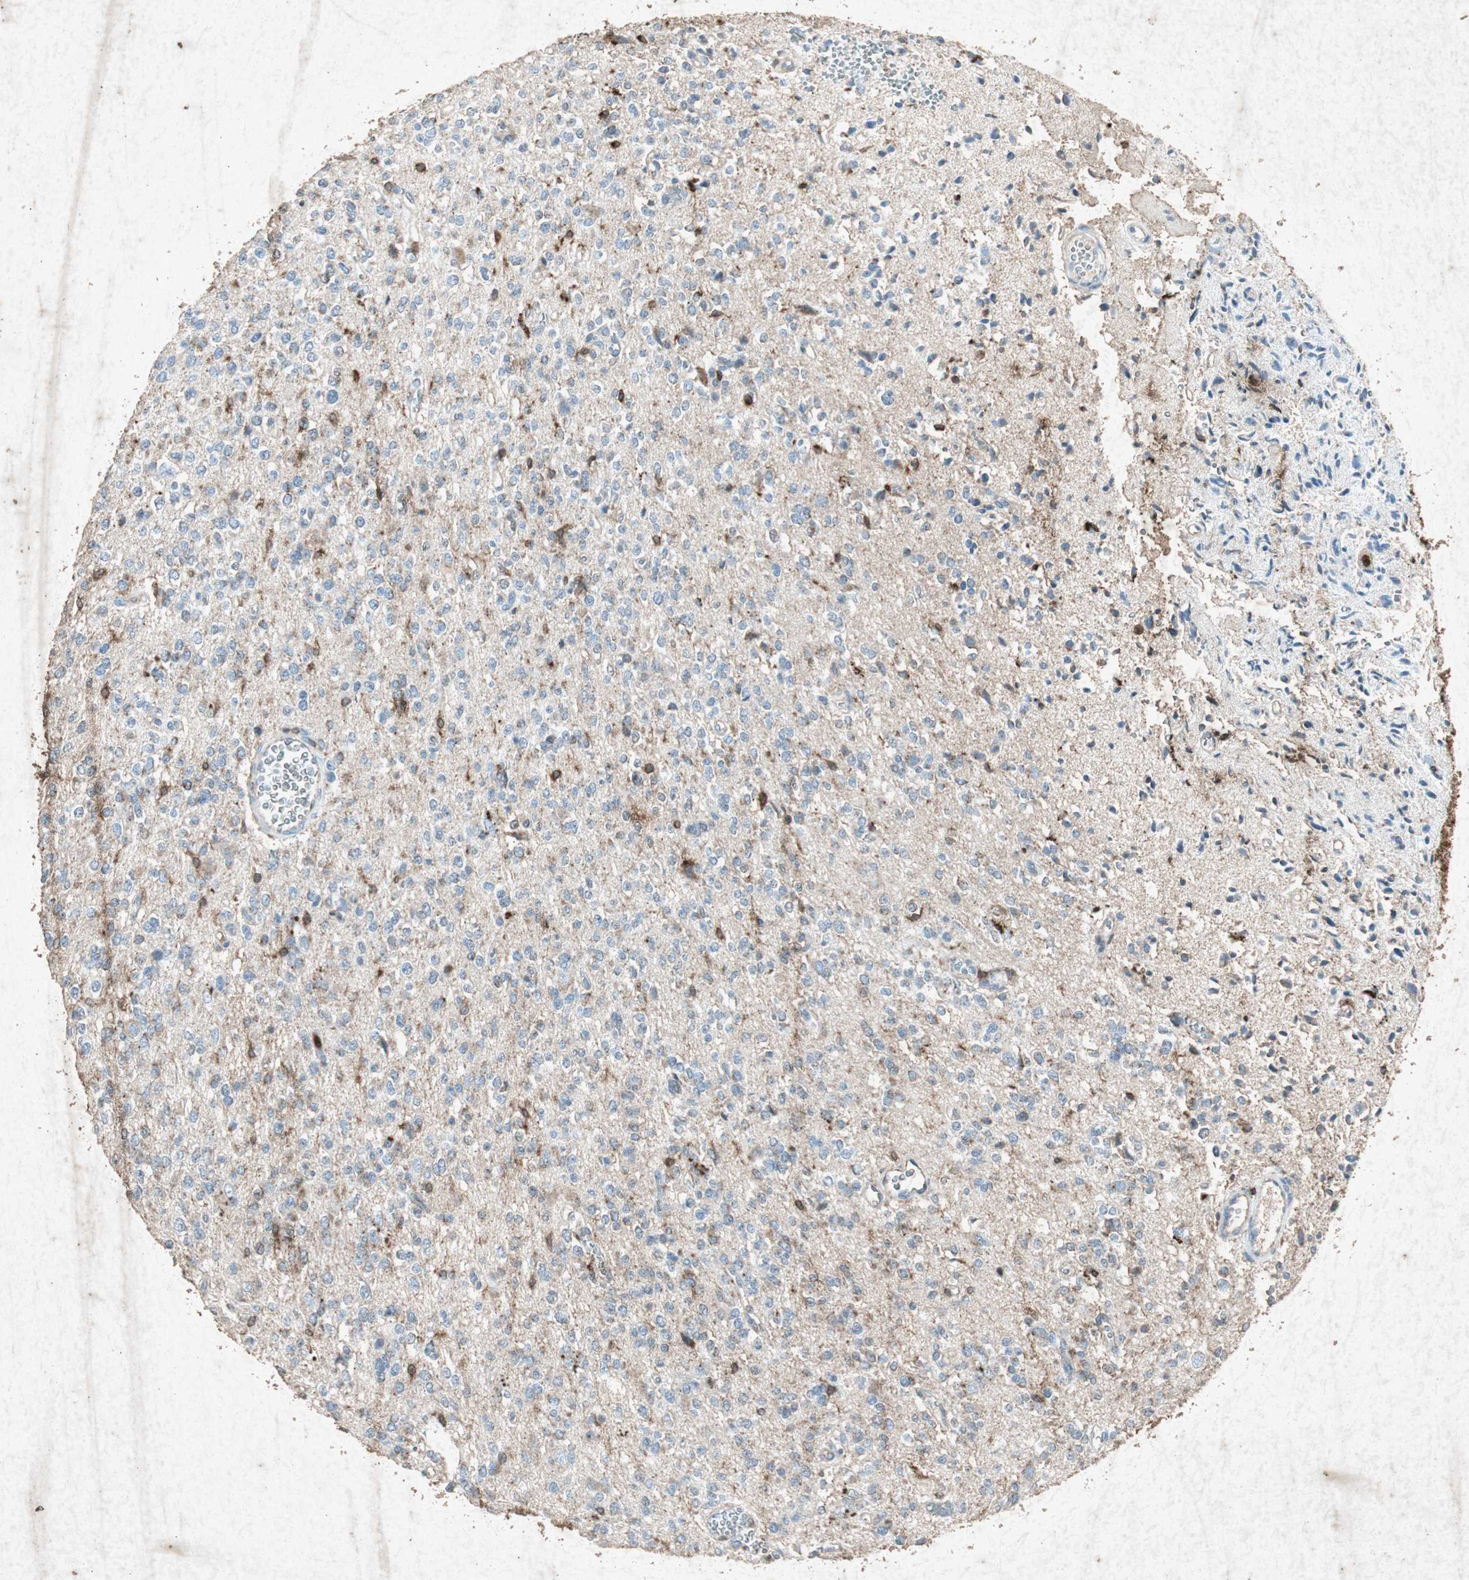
{"staining": {"intensity": "weak", "quantity": ">75%", "location": "cytoplasmic/membranous"}, "tissue": "glioma", "cell_type": "Tumor cells", "image_type": "cancer", "snomed": [{"axis": "morphology", "description": "Glioma, malignant, Low grade"}, {"axis": "topography", "description": "Brain"}], "caption": "Glioma was stained to show a protein in brown. There is low levels of weak cytoplasmic/membranous staining in about >75% of tumor cells.", "gene": "TYROBP", "patient": {"sex": "male", "age": 38}}